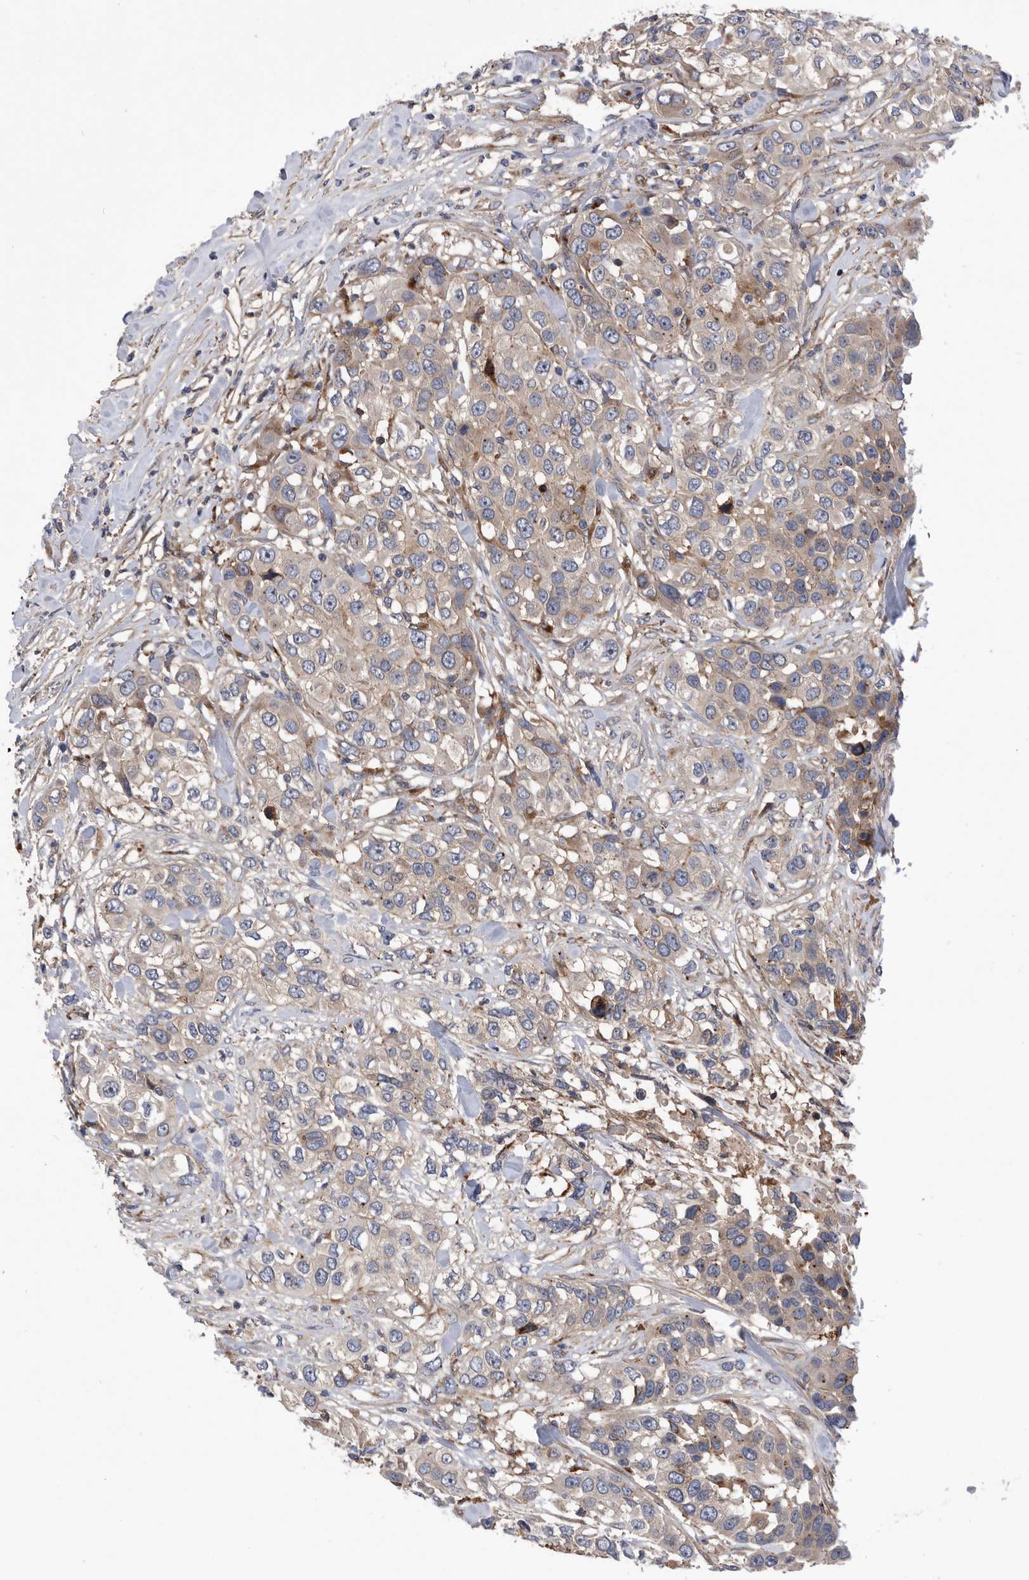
{"staining": {"intensity": "weak", "quantity": "25%-75%", "location": "cytoplasmic/membranous"}, "tissue": "urothelial cancer", "cell_type": "Tumor cells", "image_type": "cancer", "snomed": [{"axis": "morphology", "description": "Urothelial carcinoma, High grade"}, {"axis": "topography", "description": "Urinary bladder"}], "caption": "IHC (DAB (3,3'-diaminobenzidine)) staining of human high-grade urothelial carcinoma reveals weak cytoplasmic/membranous protein expression in about 25%-75% of tumor cells. (Stains: DAB (3,3'-diaminobenzidine) in brown, nuclei in blue, Microscopy: brightfield microscopy at high magnification).", "gene": "BAIAP3", "patient": {"sex": "female", "age": 80}}